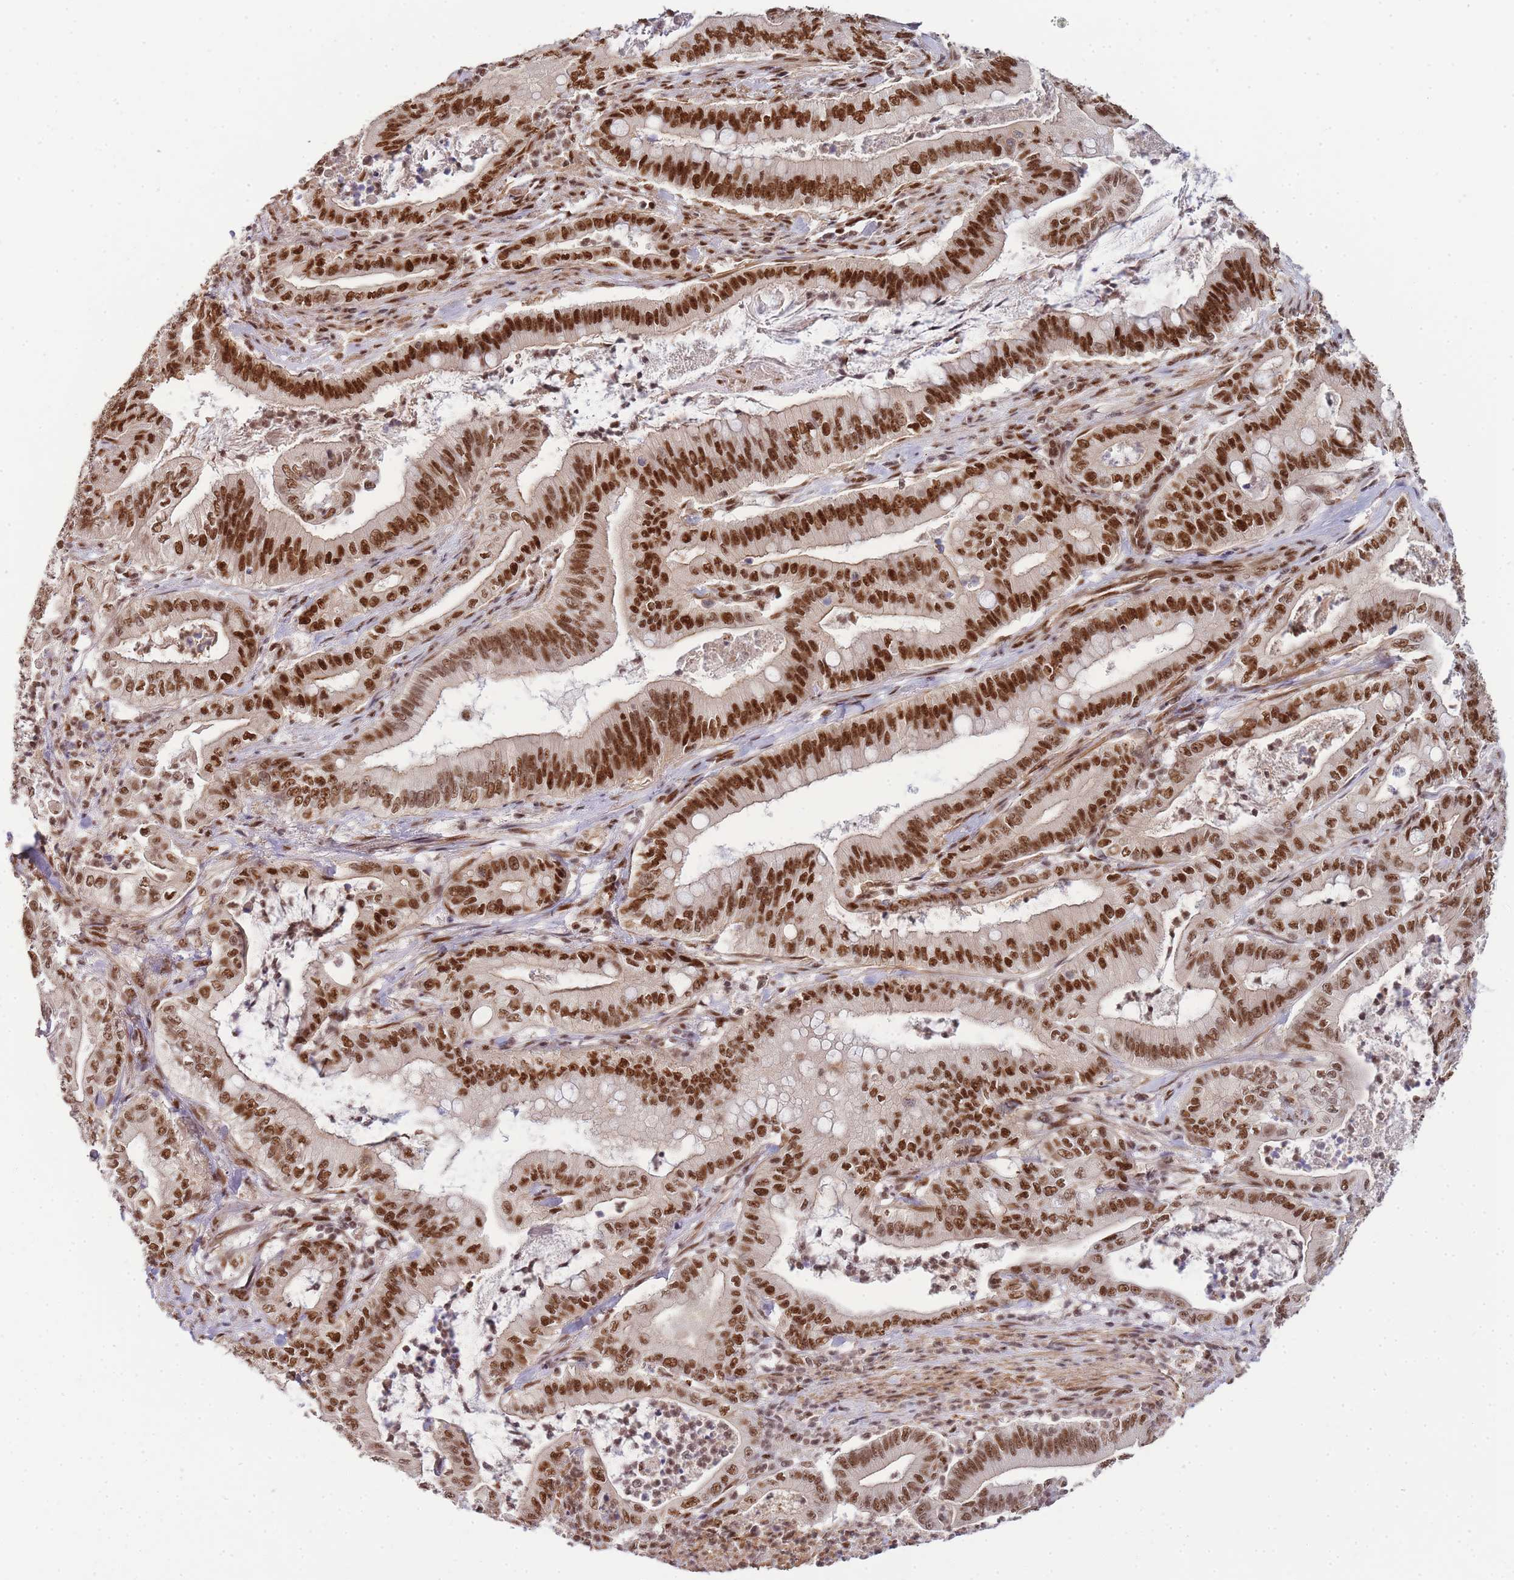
{"staining": {"intensity": "strong", "quantity": ">75%", "location": "nuclear"}, "tissue": "pancreatic cancer", "cell_type": "Tumor cells", "image_type": "cancer", "snomed": [{"axis": "morphology", "description": "Adenocarcinoma, NOS"}, {"axis": "topography", "description": "Pancreas"}], "caption": "IHC staining of pancreatic cancer, which displays high levels of strong nuclear staining in about >75% of tumor cells indicating strong nuclear protein staining. The staining was performed using DAB (brown) for protein detection and nuclei were counterstained in hematoxylin (blue).", "gene": "PRKDC", "patient": {"sex": "male", "age": 71}}